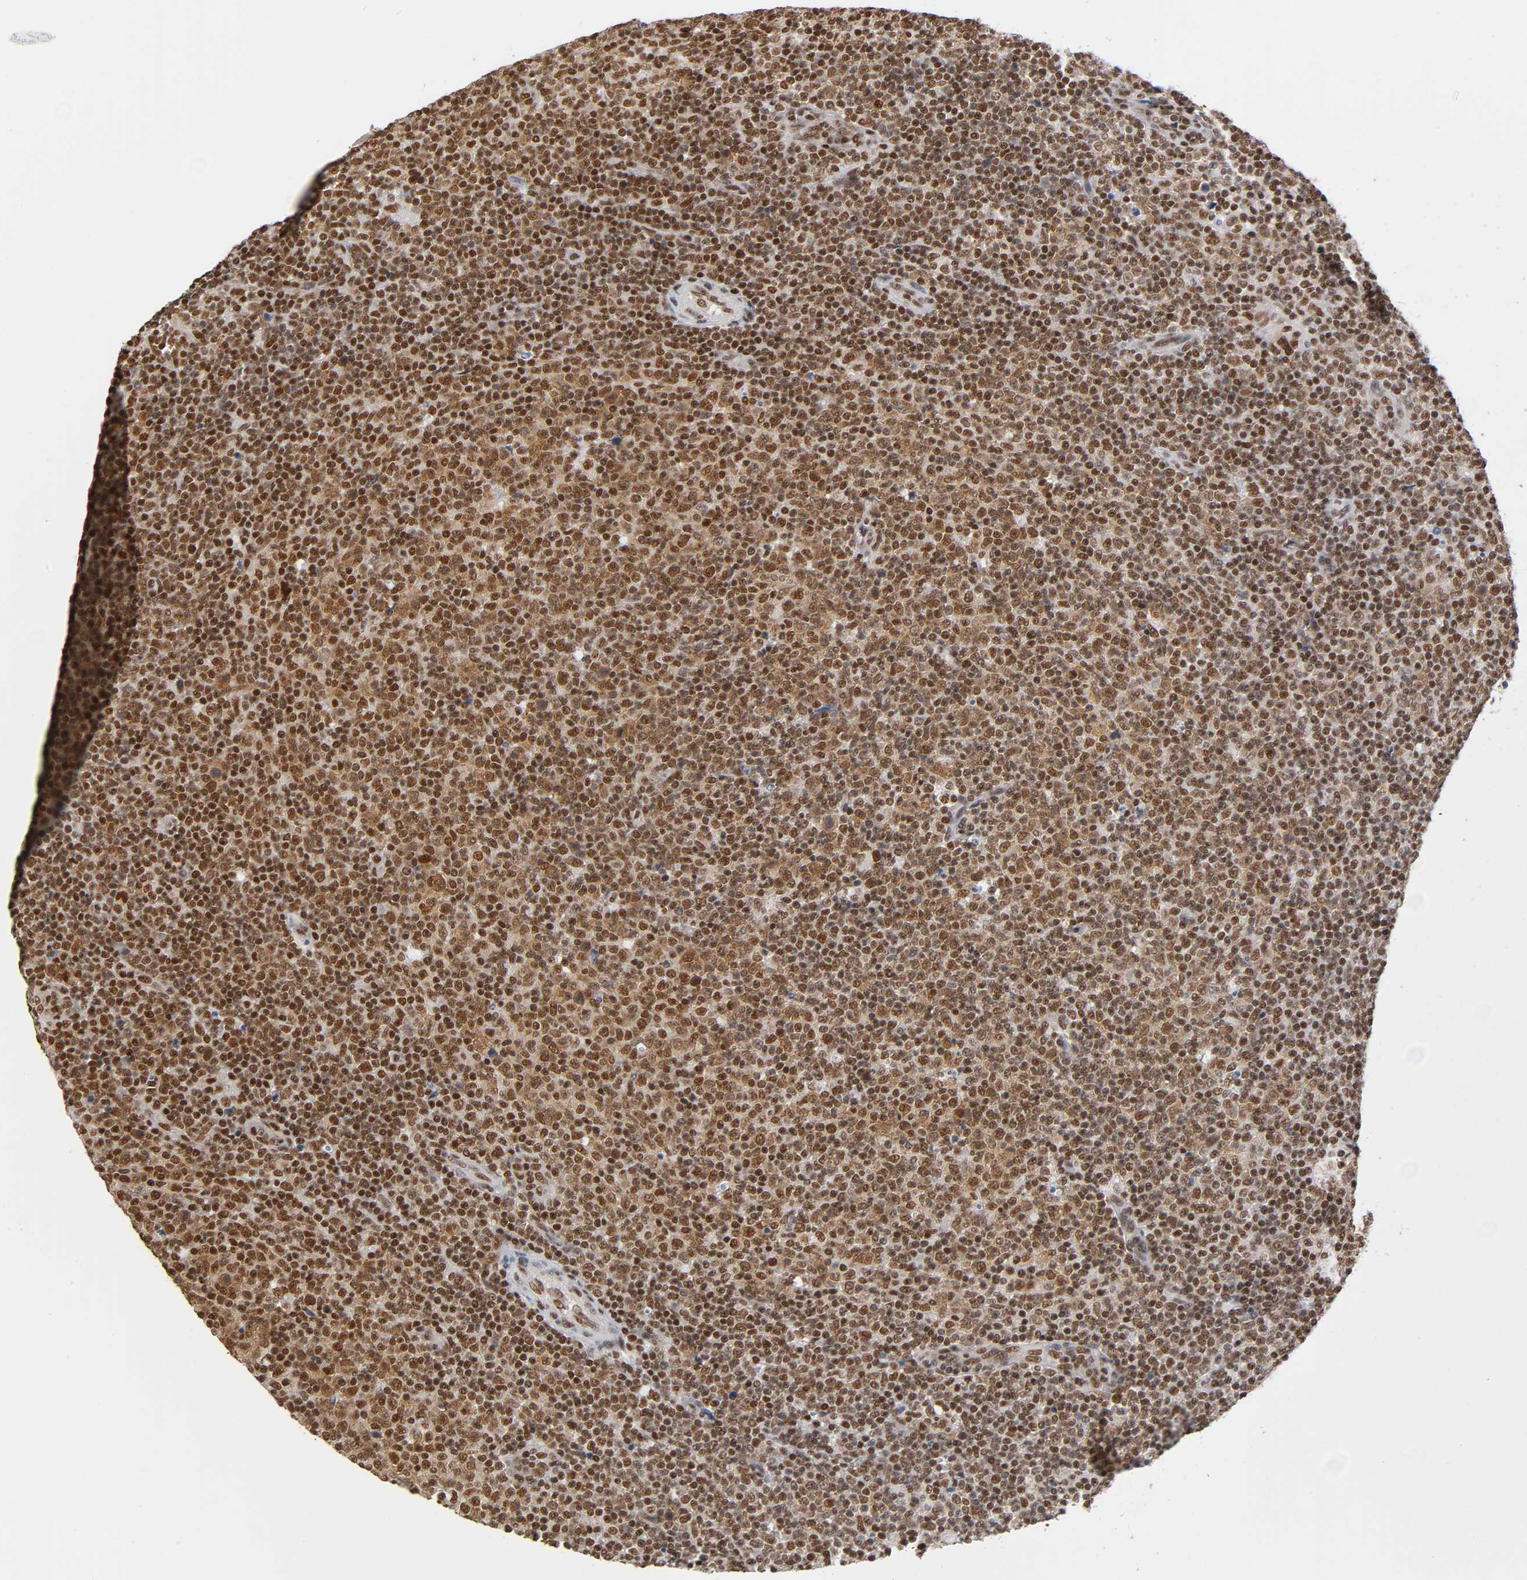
{"staining": {"intensity": "strong", "quantity": ">75%", "location": "nuclear"}, "tissue": "lymphoma", "cell_type": "Tumor cells", "image_type": "cancer", "snomed": [{"axis": "morphology", "description": "Malignant lymphoma, non-Hodgkin's type, Low grade"}, {"axis": "topography", "description": "Lymph node"}], "caption": "Protein staining of lymphoma tissue exhibits strong nuclear expression in about >75% of tumor cells.", "gene": "ILKAP", "patient": {"sex": "male", "age": 70}}